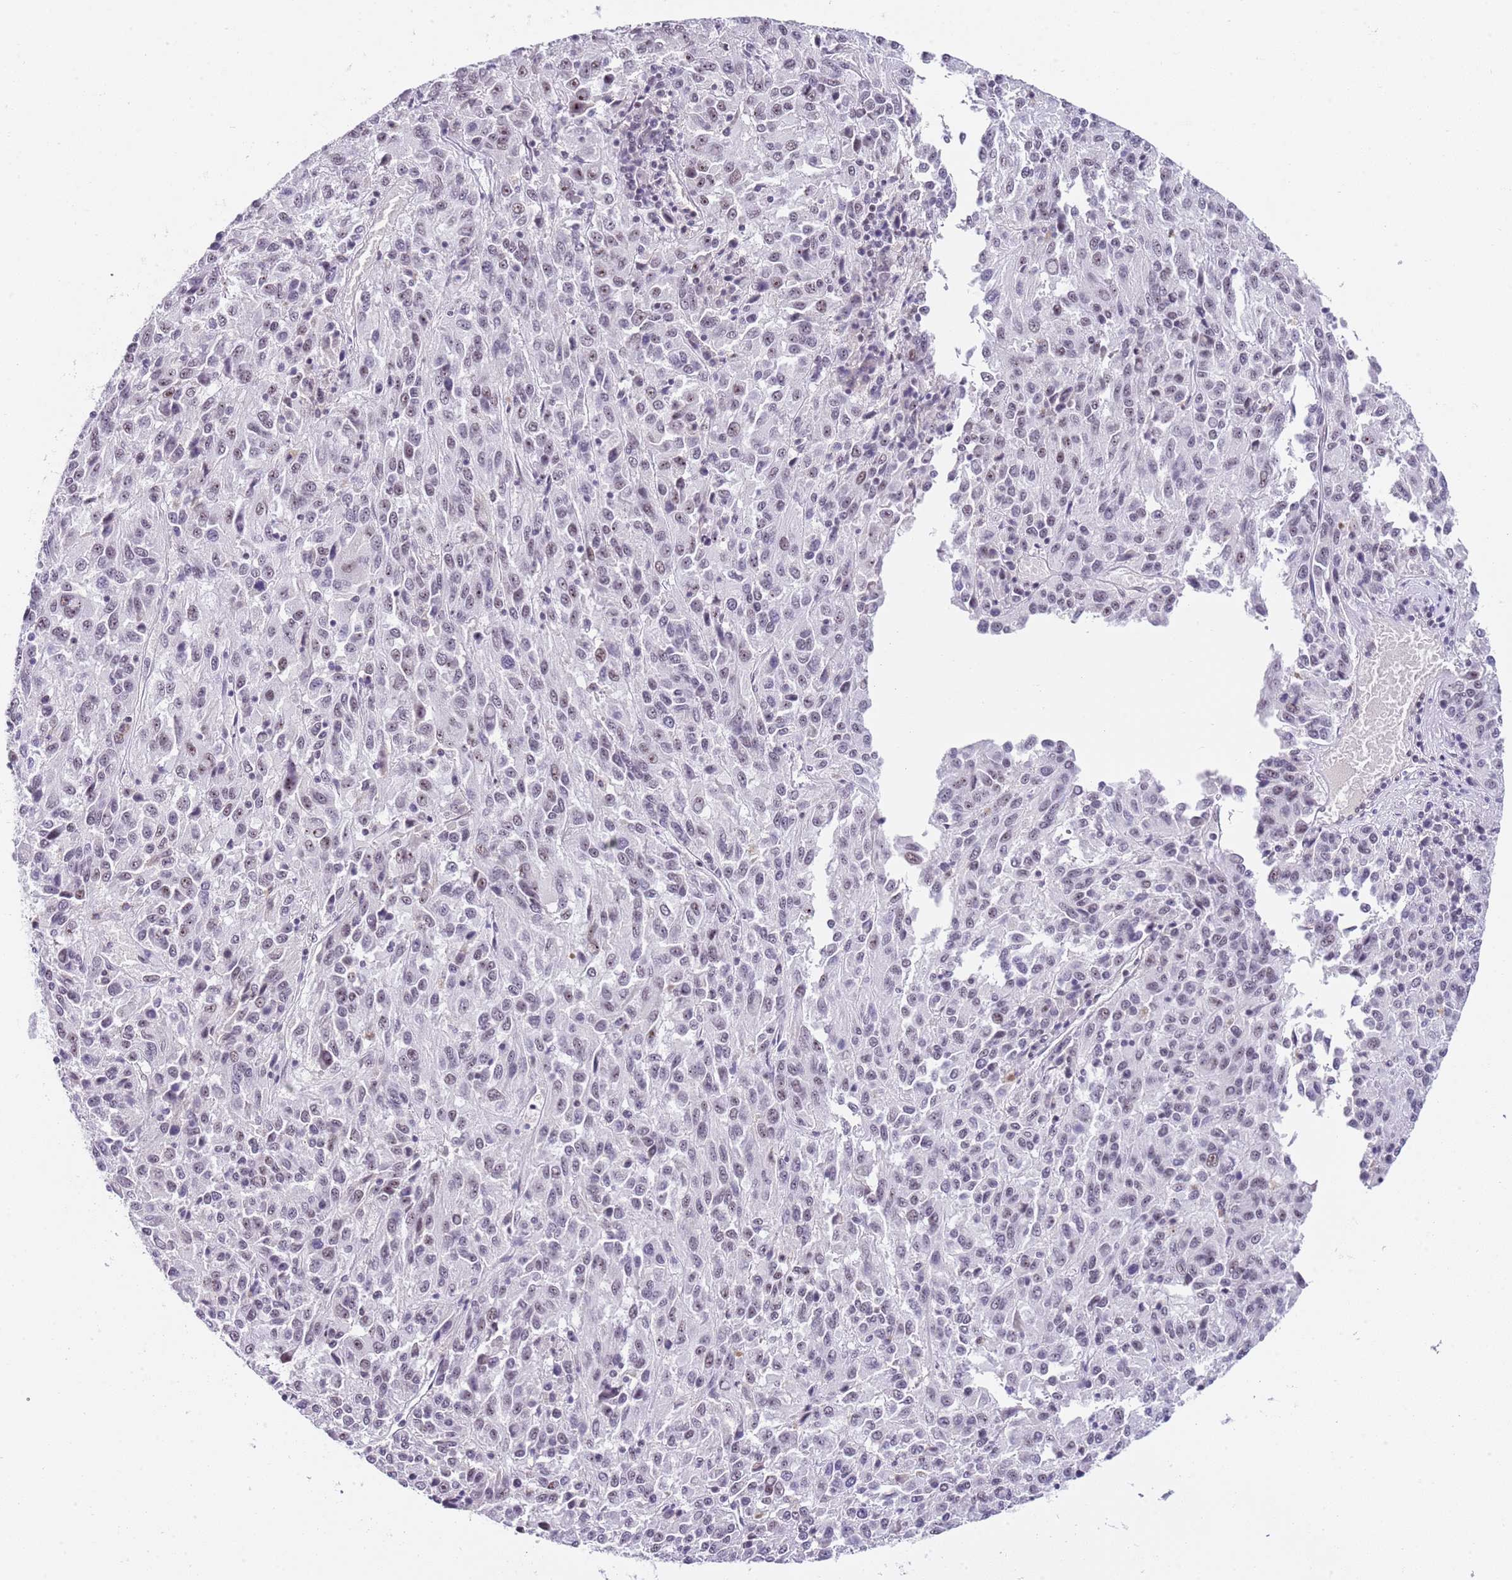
{"staining": {"intensity": "weak", "quantity": "<25%", "location": "nuclear"}, "tissue": "melanoma", "cell_type": "Tumor cells", "image_type": "cancer", "snomed": [{"axis": "morphology", "description": "Malignant melanoma, Metastatic site"}, {"axis": "topography", "description": "Lung"}], "caption": "IHC micrograph of neoplastic tissue: human melanoma stained with DAB (3,3'-diaminobenzidine) displays no significant protein positivity in tumor cells.", "gene": "NOP56", "patient": {"sex": "male", "age": 64}}